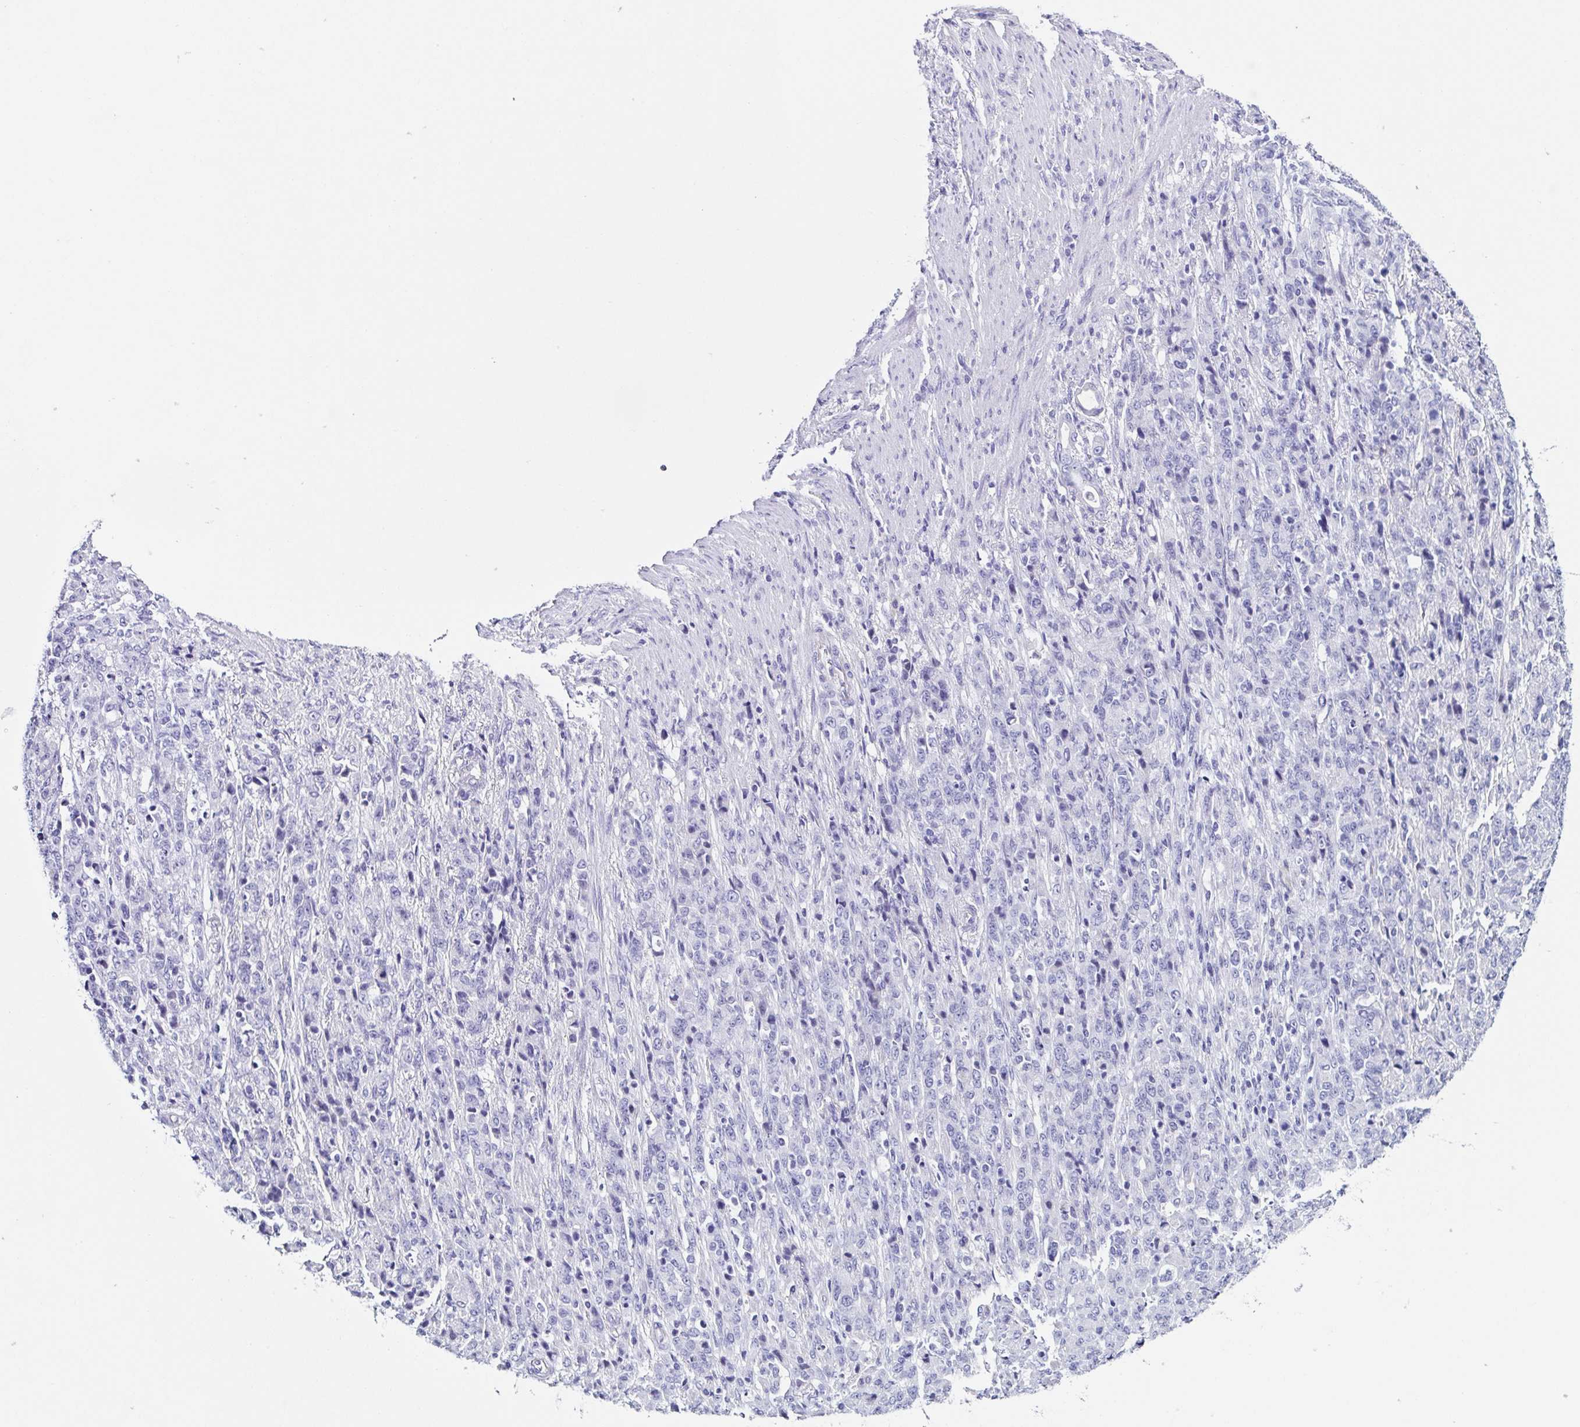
{"staining": {"intensity": "negative", "quantity": "none", "location": "none"}, "tissue": "stomach cancer", "cell_type": "Tumor cells", "image_type": "cancer", "snomed": [{"axis": "morphology", "description": "Adenocarcinoma, NOS"}, {"axis": "topography", "description": "Stomach"}], "caption": "Immunohistochemistry image of human stomach cancer stained for a protein (brown), which demonstrates no positivity in tumor cells. (DAB (3,3'-diaminobenzidine) IHC with hematoxylin counter stain).", "gene": "TNNT2", "patient": {"sex": "female", "age": 79}}